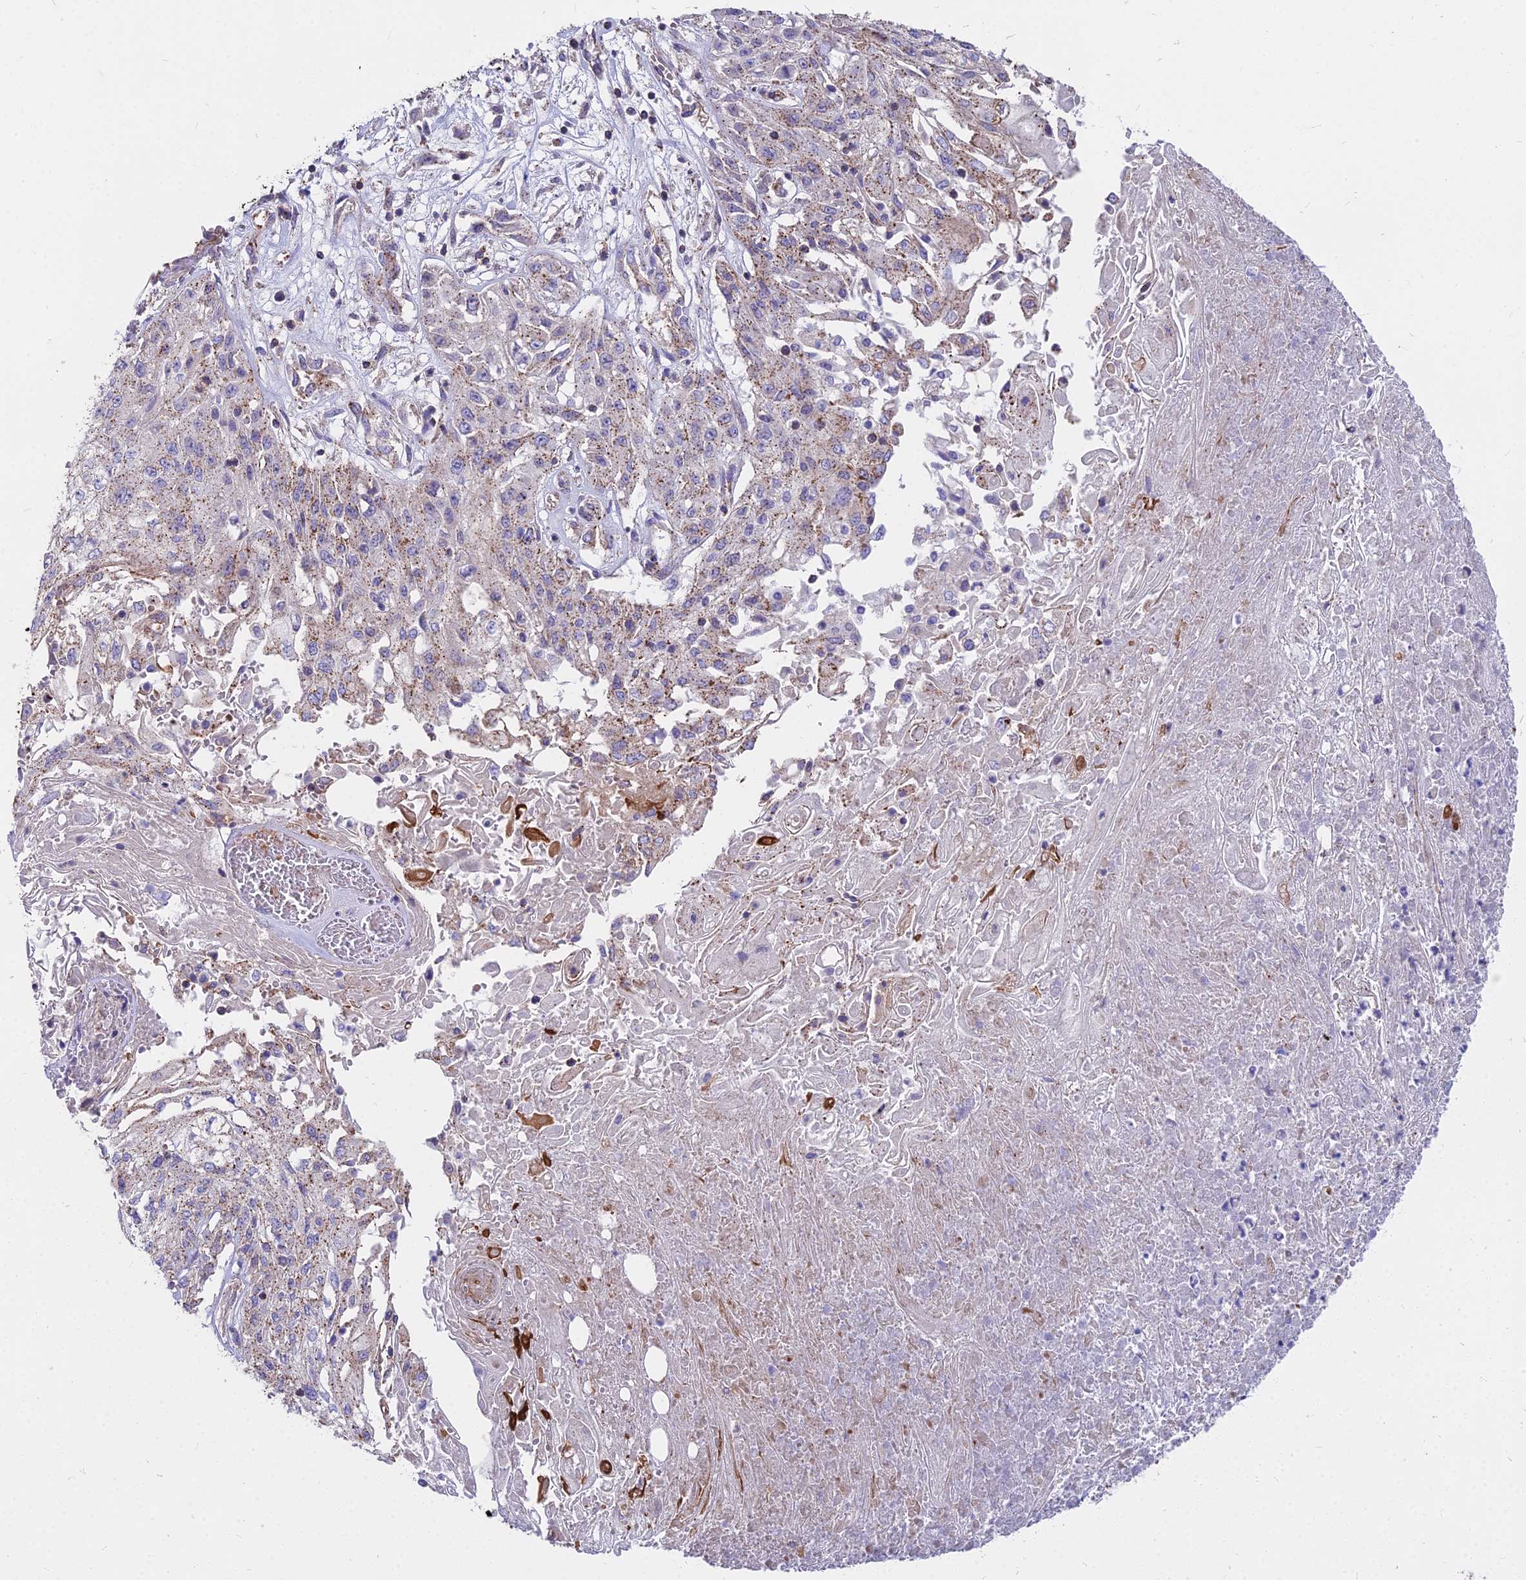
{"staining": {"intensity": "weak", "quantity": "25%-75%", "location": "cytoplasmic/membranous"}, "tissue": "skin cancer", "cell_type": "Tumor cells", "image_type": "cancer", "snomed": [{"axis": "morphology", "description": "Squamous cell carcinoma, NOS"}, {"axis": "morphology", "description": "Squamous cell carcinoma, metastatic, NOS"}, {"axis": "topography", "description": "Skin"}, {"axis": "topography", "description": "Lymph node"}], "caption": "Protein analysis of squamous cell carcinoma (skin) tissue exhibits weak cytoplasmic/membranous expression in about 25%-75% of tumor cells.", "gene": "FRMPD1", "patient": {"sex": "male", "age": 75}}